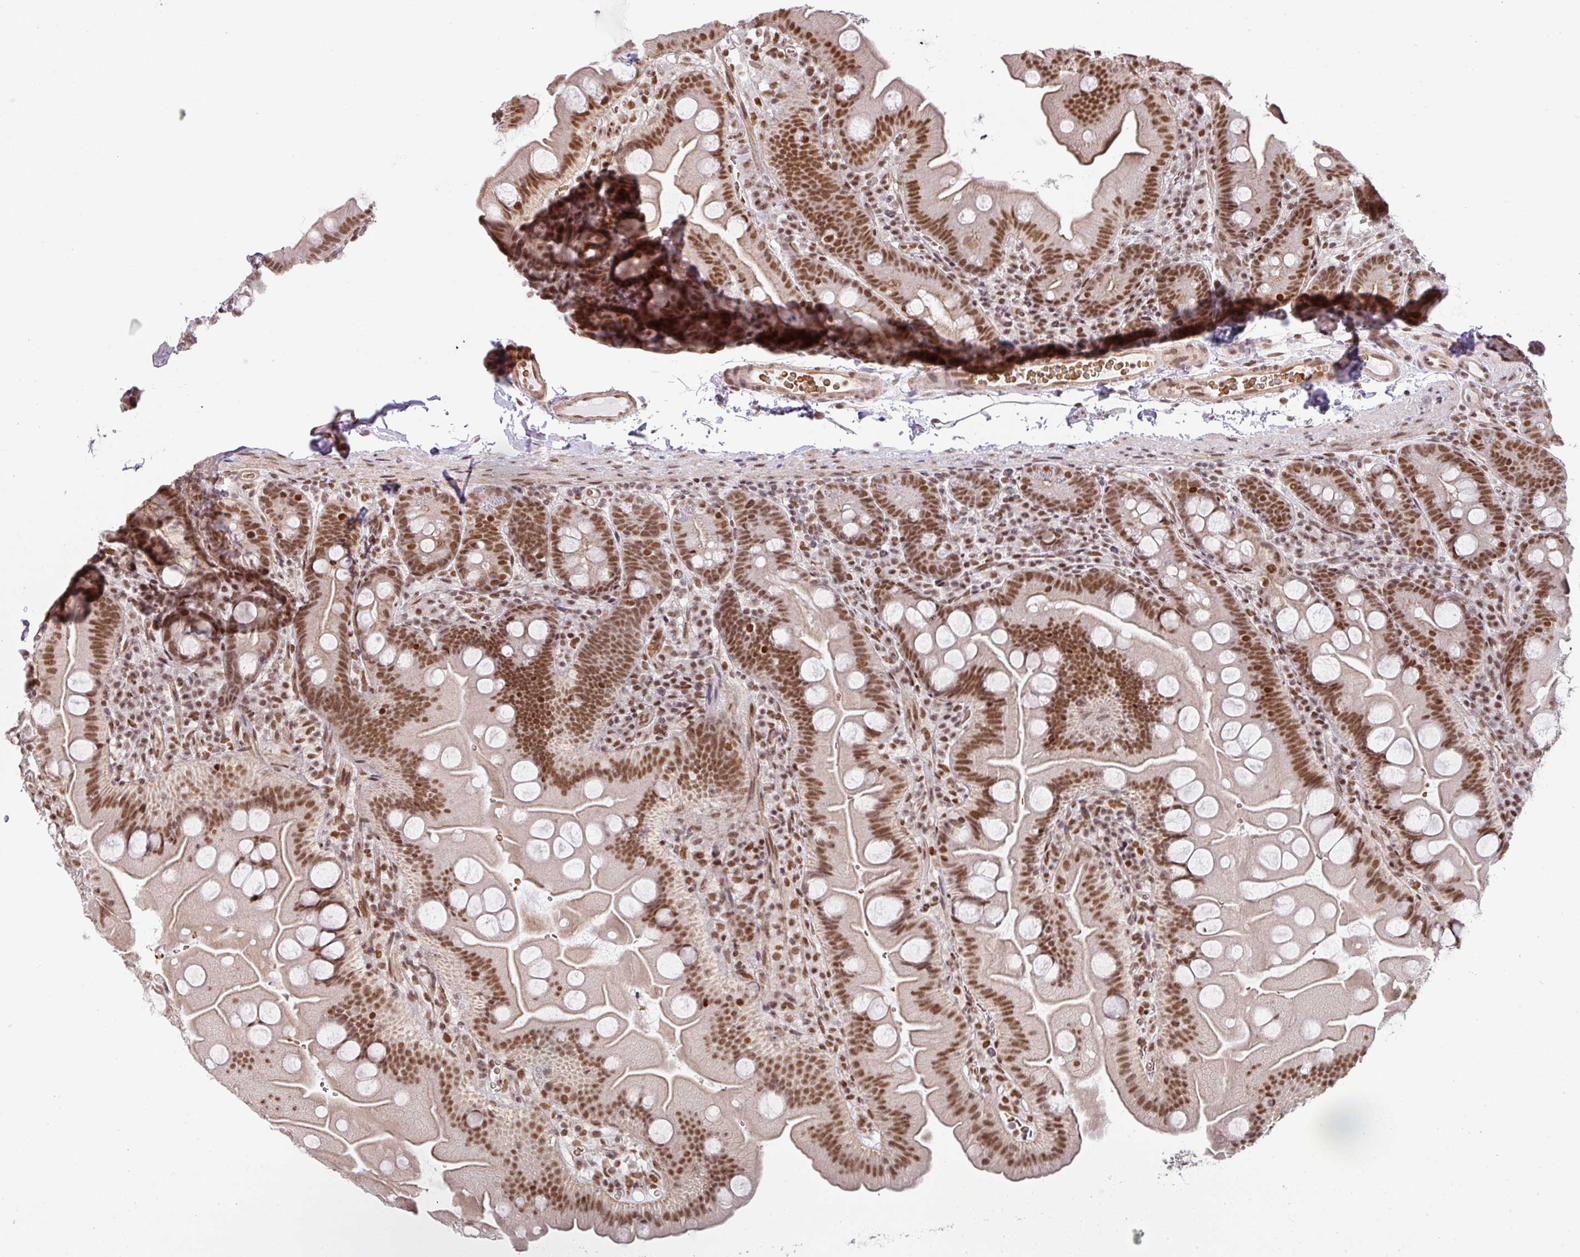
{"staining": {"intensity": "moderate", "quantity": ">75%", "location": "nuclear"}, "tissue": "small intestine", "cell_type": "Glandular cells", "image_type": "normal", "snomed": [{"axis": "morphology", "description": "Normal tissue, NOS"}, {"axis": "topography", "description": "Small intestine"}], "caption": "A brown stain labels moderate nuclear expression of a protein in glandular cells of normal human small intestine. (IHC, brightfield microscopy, high magnification).", "gene": "NCOA5", "patient": {"sex": "female", "age": 68}}